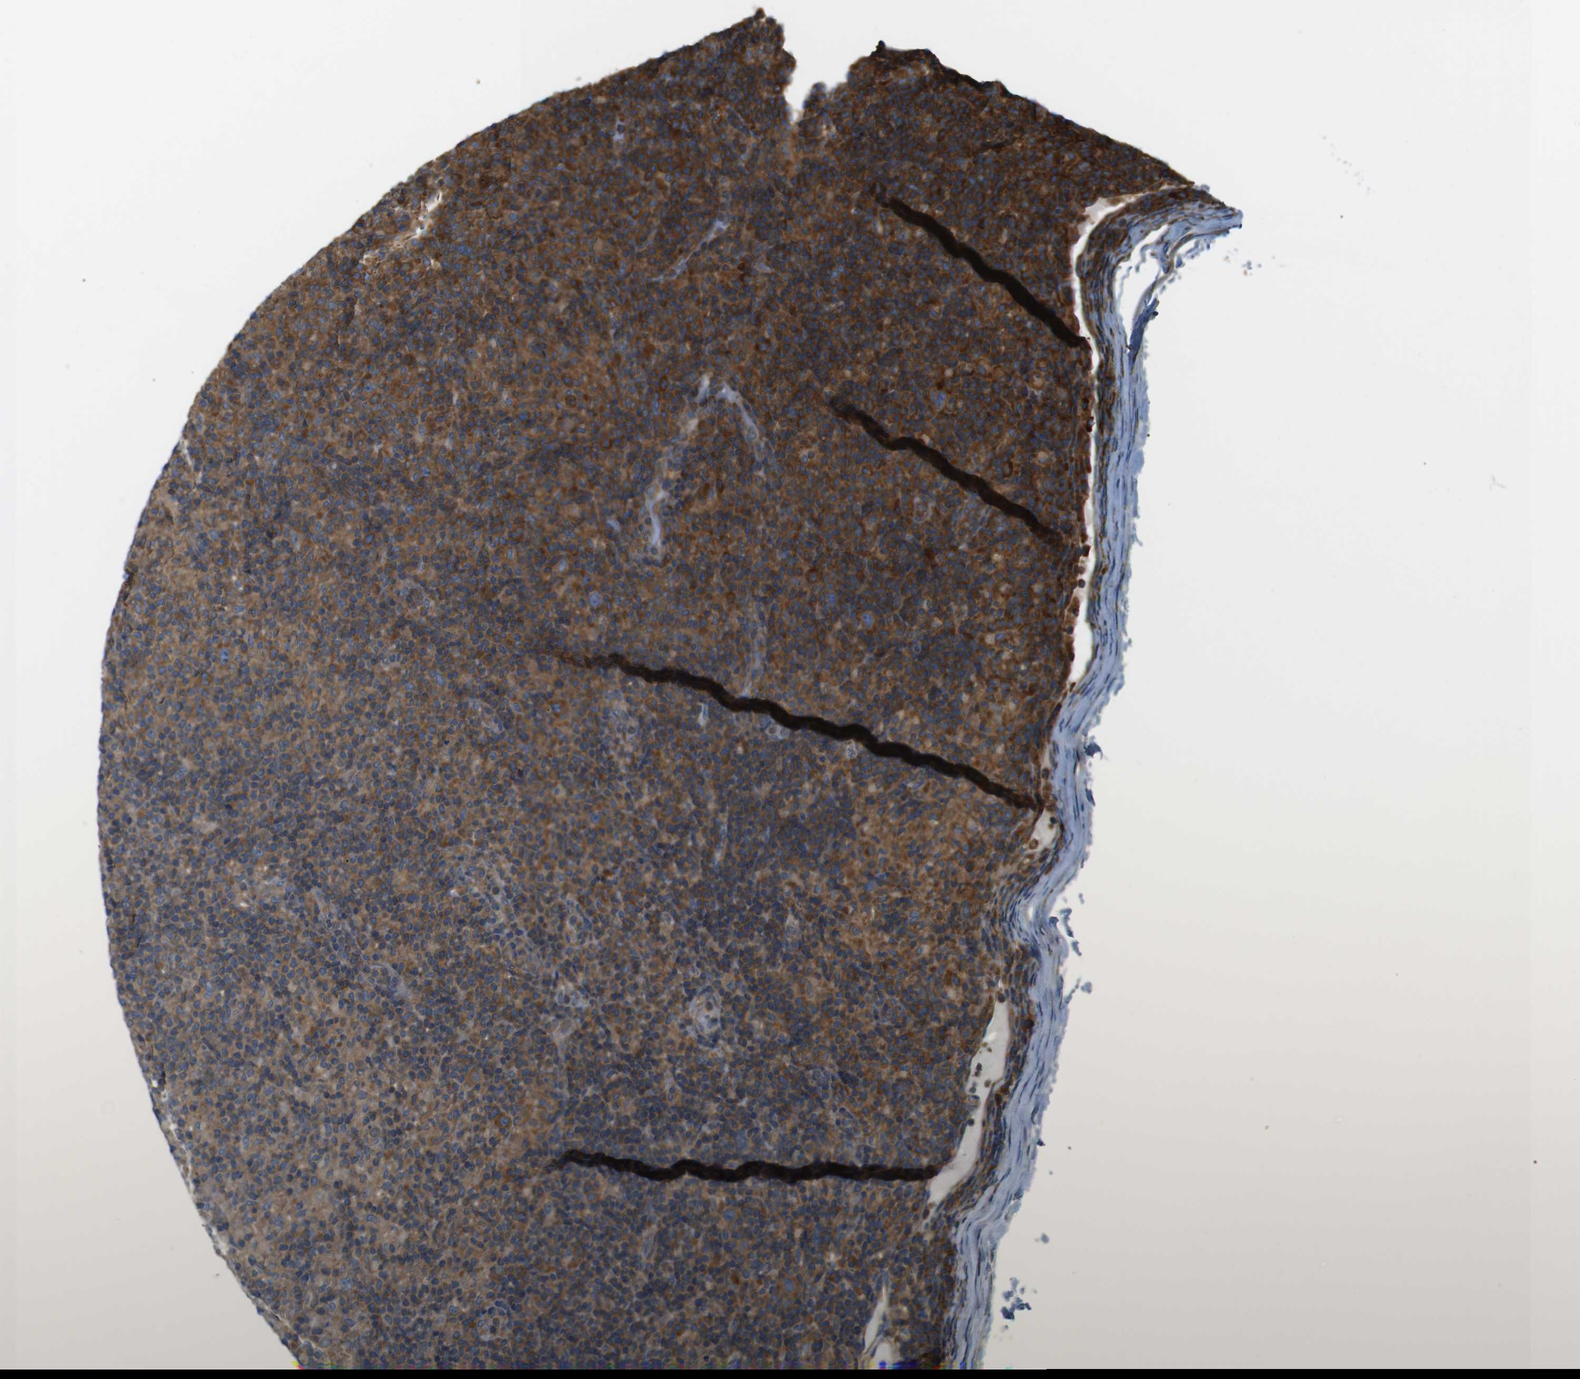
{"staining": {"intensity": "moderate", "quantity": ">75%", "location": "cytoplasmic/membranous"}, "tissue": "lymphoma", "cell_type": "Tumor cells", "image_type": "cancer", "snomed": [{"axis": "morphology", "description": "Hodgkin's disease, NOS"}, {"axis": "topography", "description": "Lymph node"}], "caption": "Immunohistochemical staining of human lymphoma shows medium levels of moderate cytoplasmic/membranous expression in about >75% of tumor cells.", "gene": "TSC1", "patient": {"sex": "male", "age": 70}}